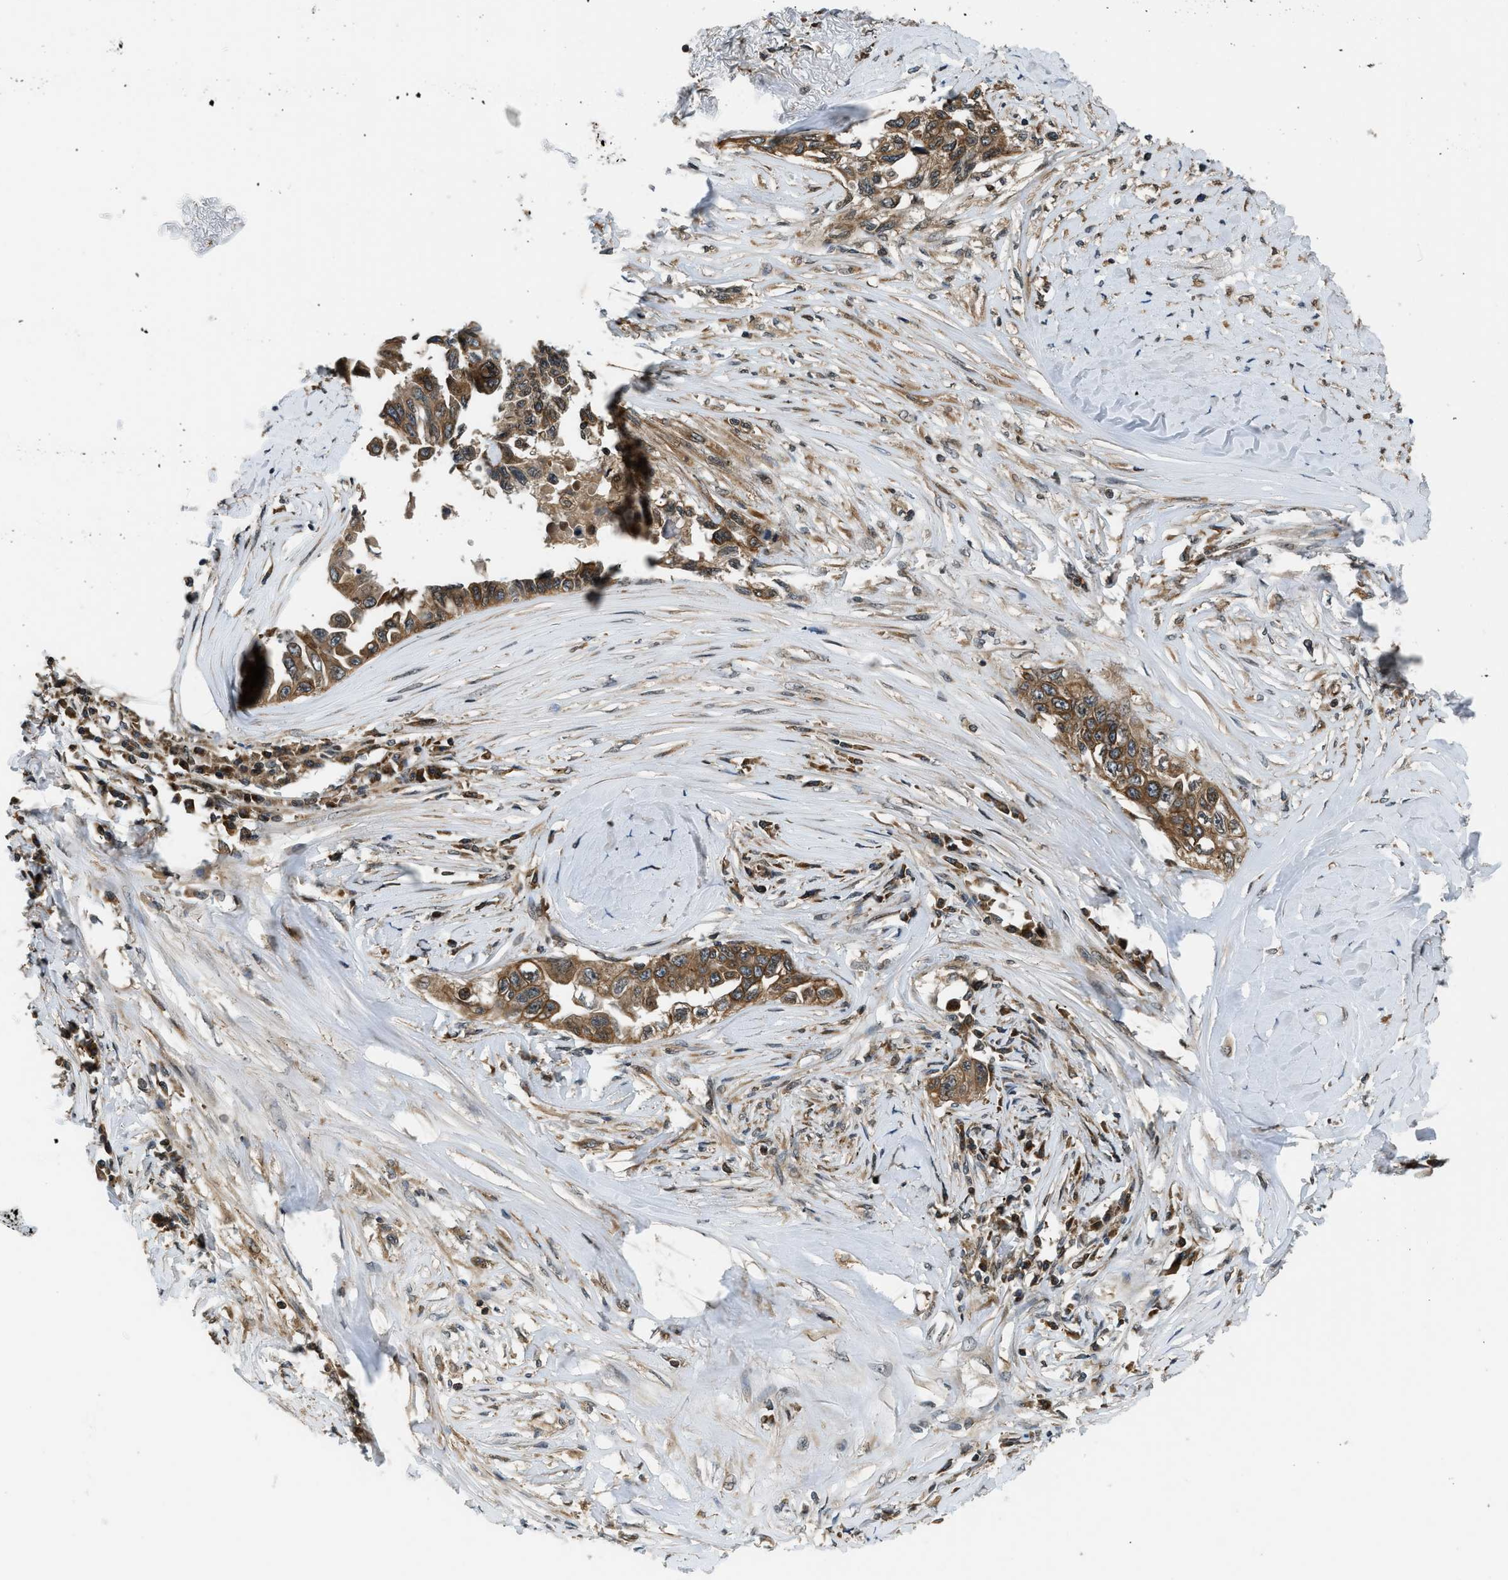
{"staining": {"intensity": "moderate", "quantity": ">75%", "location": "cytoplasmic/membranous"}, "tissue": "lung cancer", "cell_type": "Tumor cells", "image_type": "cancer", "snomed": [{"axis": "morphology", "description": "Adenocarcinoma, NOS"}, {"axis": "topography", "description": "Lung"}], "caption": "Human lung cancer stained with a brown dye reveals moderate cytoplasmic/membranous positive staining in approximately >75% of tumor cells.", "gene": "RETREG3", "patient": {"sex": "female", "age": 51}}